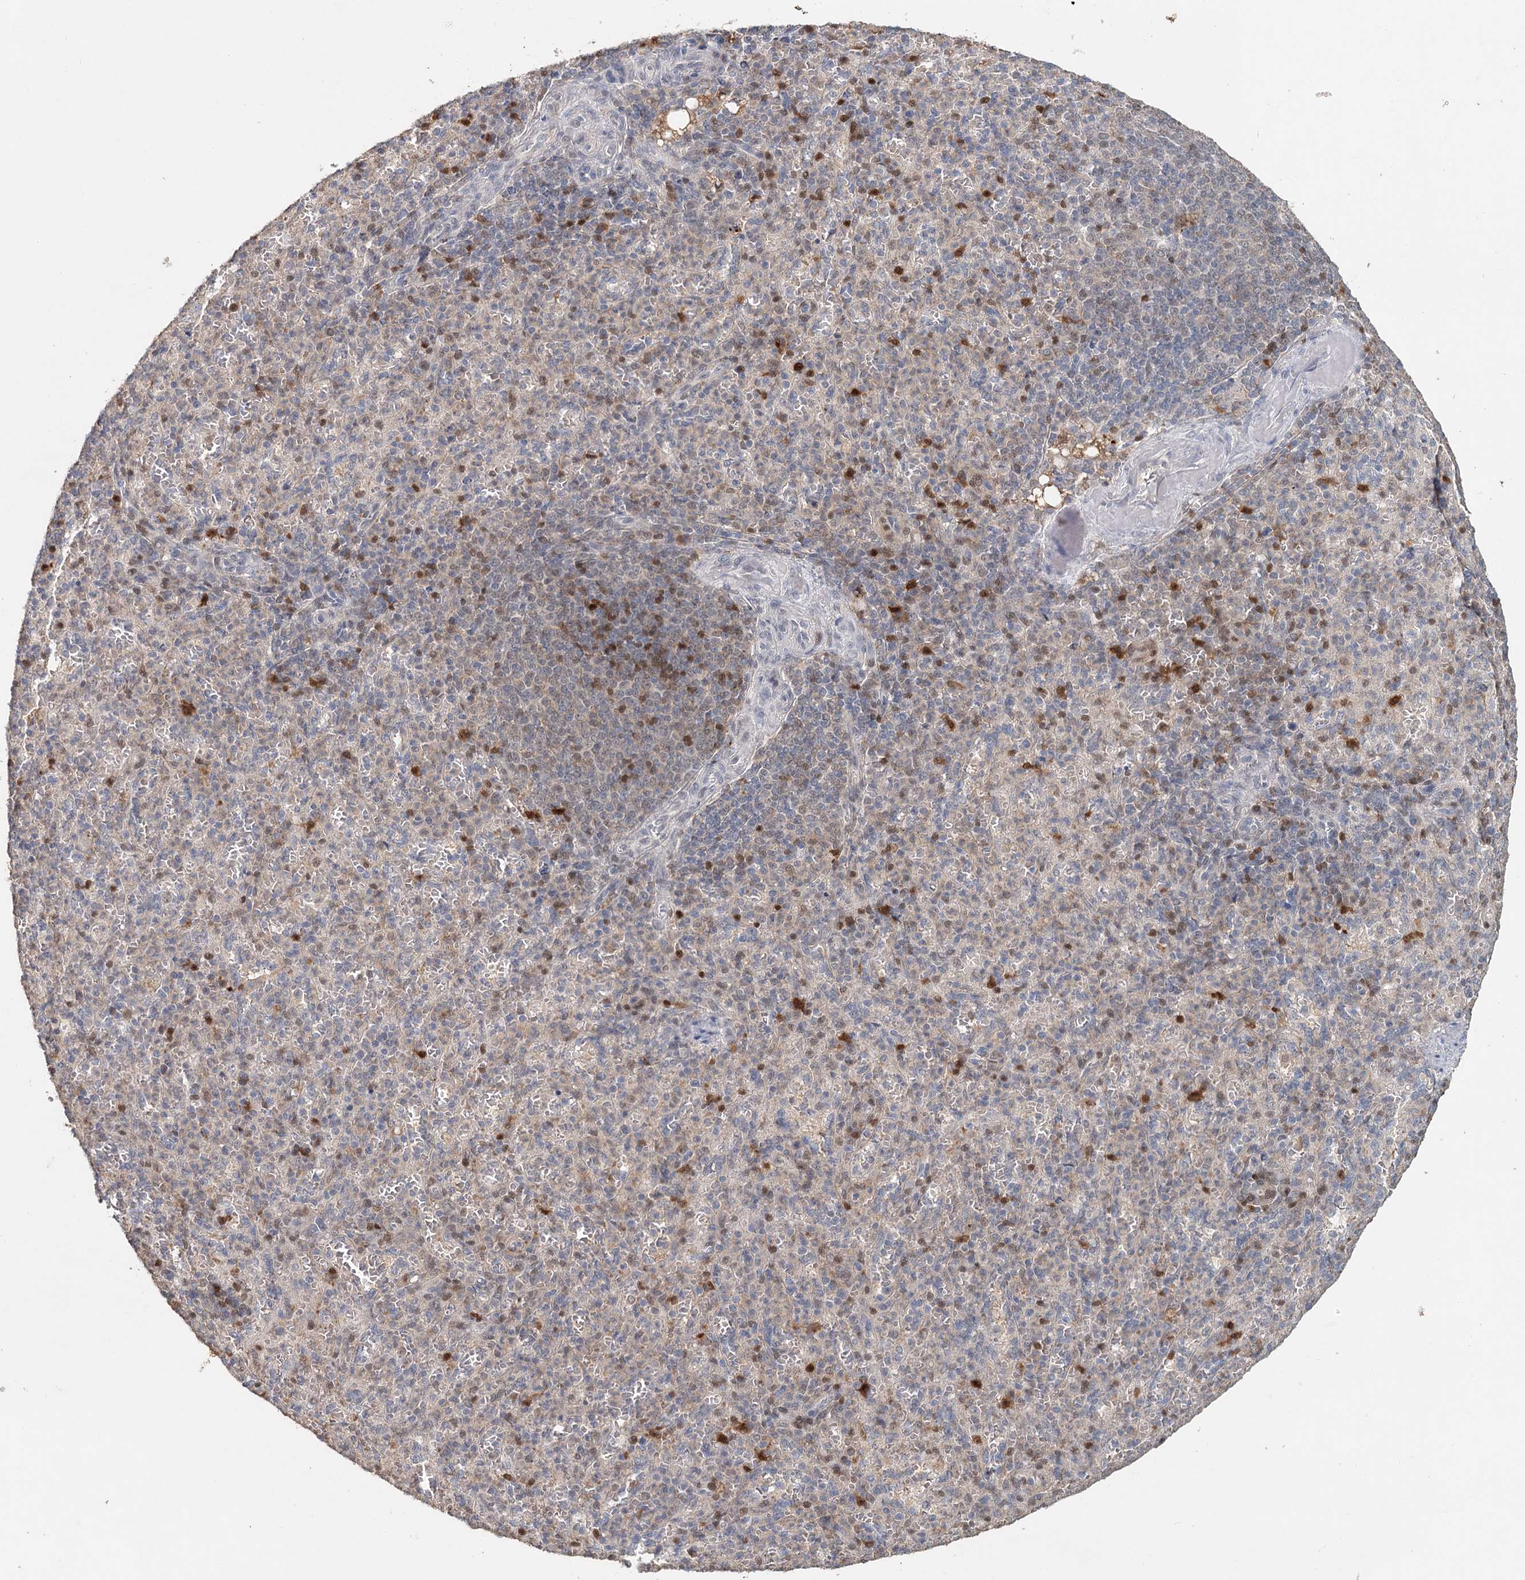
{"staining": {"intensity": "moderate", "quantity": "<25%", "location": "nuclear"}, "tissue": "spleen", "cell_type": "Cells in red pulp", "image_type": "normal", "snomed": [{"axis": "morphology", "description": "Normal tissue, NOS"}, {"axis": "topography", "description": "Spleen"}], "caption": "Protein staining of unremarkable spleen displays moderate nuclear positivity in approximately <25% of cells in red pulp.", "gene": "ADK", "patient": {"sex": "female", "age": 74}}